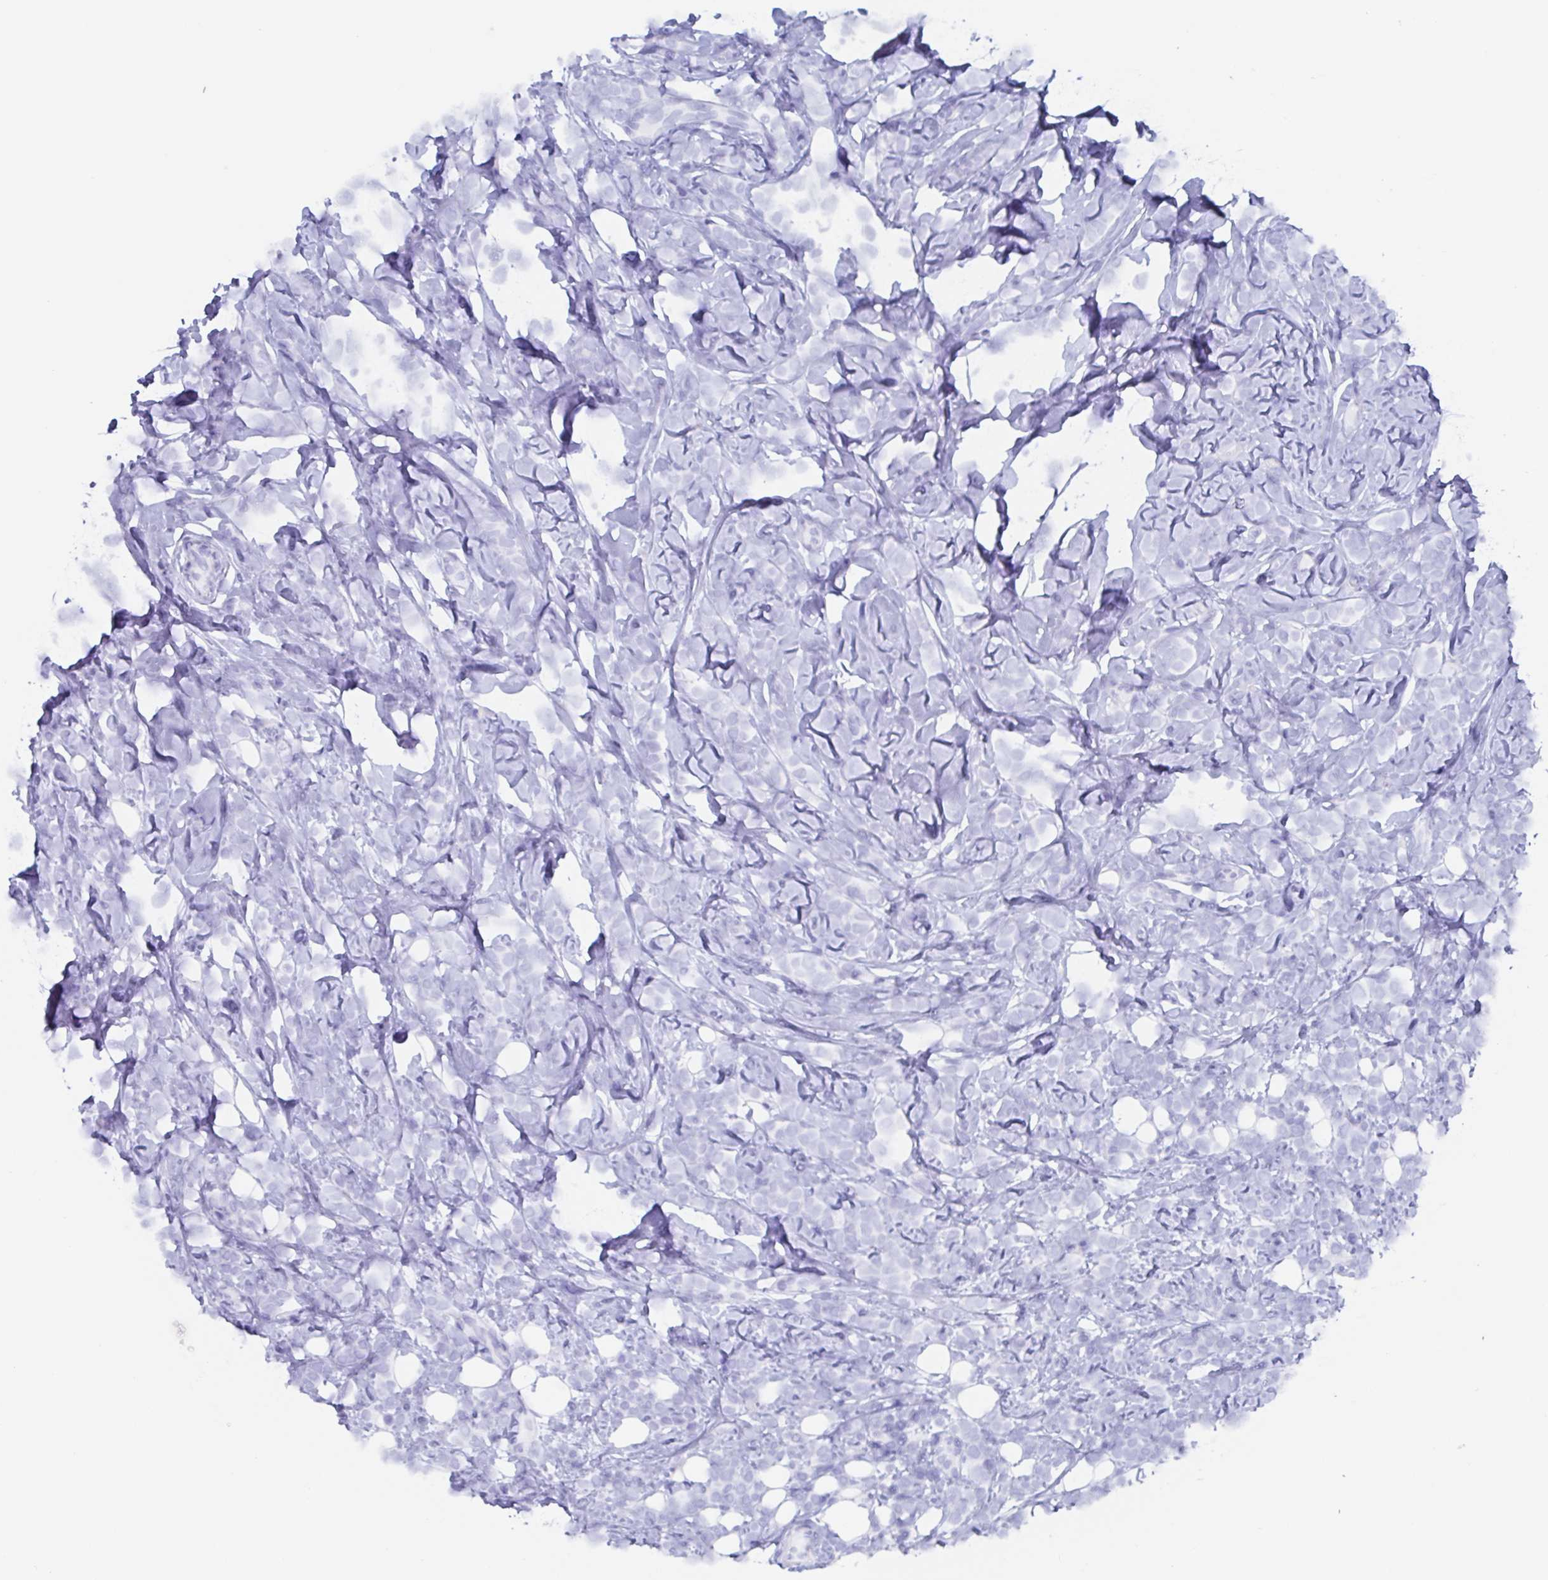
{"staining": {"intensity": "negative", "quantity": "none", "location": "none"}, "tissue": "breast cancer", "cell_type": "Tumor cells", "image_type": "cancer", "snomed": [{"axis": "morphology", "description": "Lobular carcinoma"}, {"axis": "topography", "description": "Breast"}], "caption": "Tumor cells show no significant positivity in breast cancer (lobular carcinoma). (DAB (3,3'-diaminobenzidine) immunohistochemistry (IHC) with hematoxylin counter stain).", "gene": "AGFG2", "patient": {"sex": "female", "age": 49}}